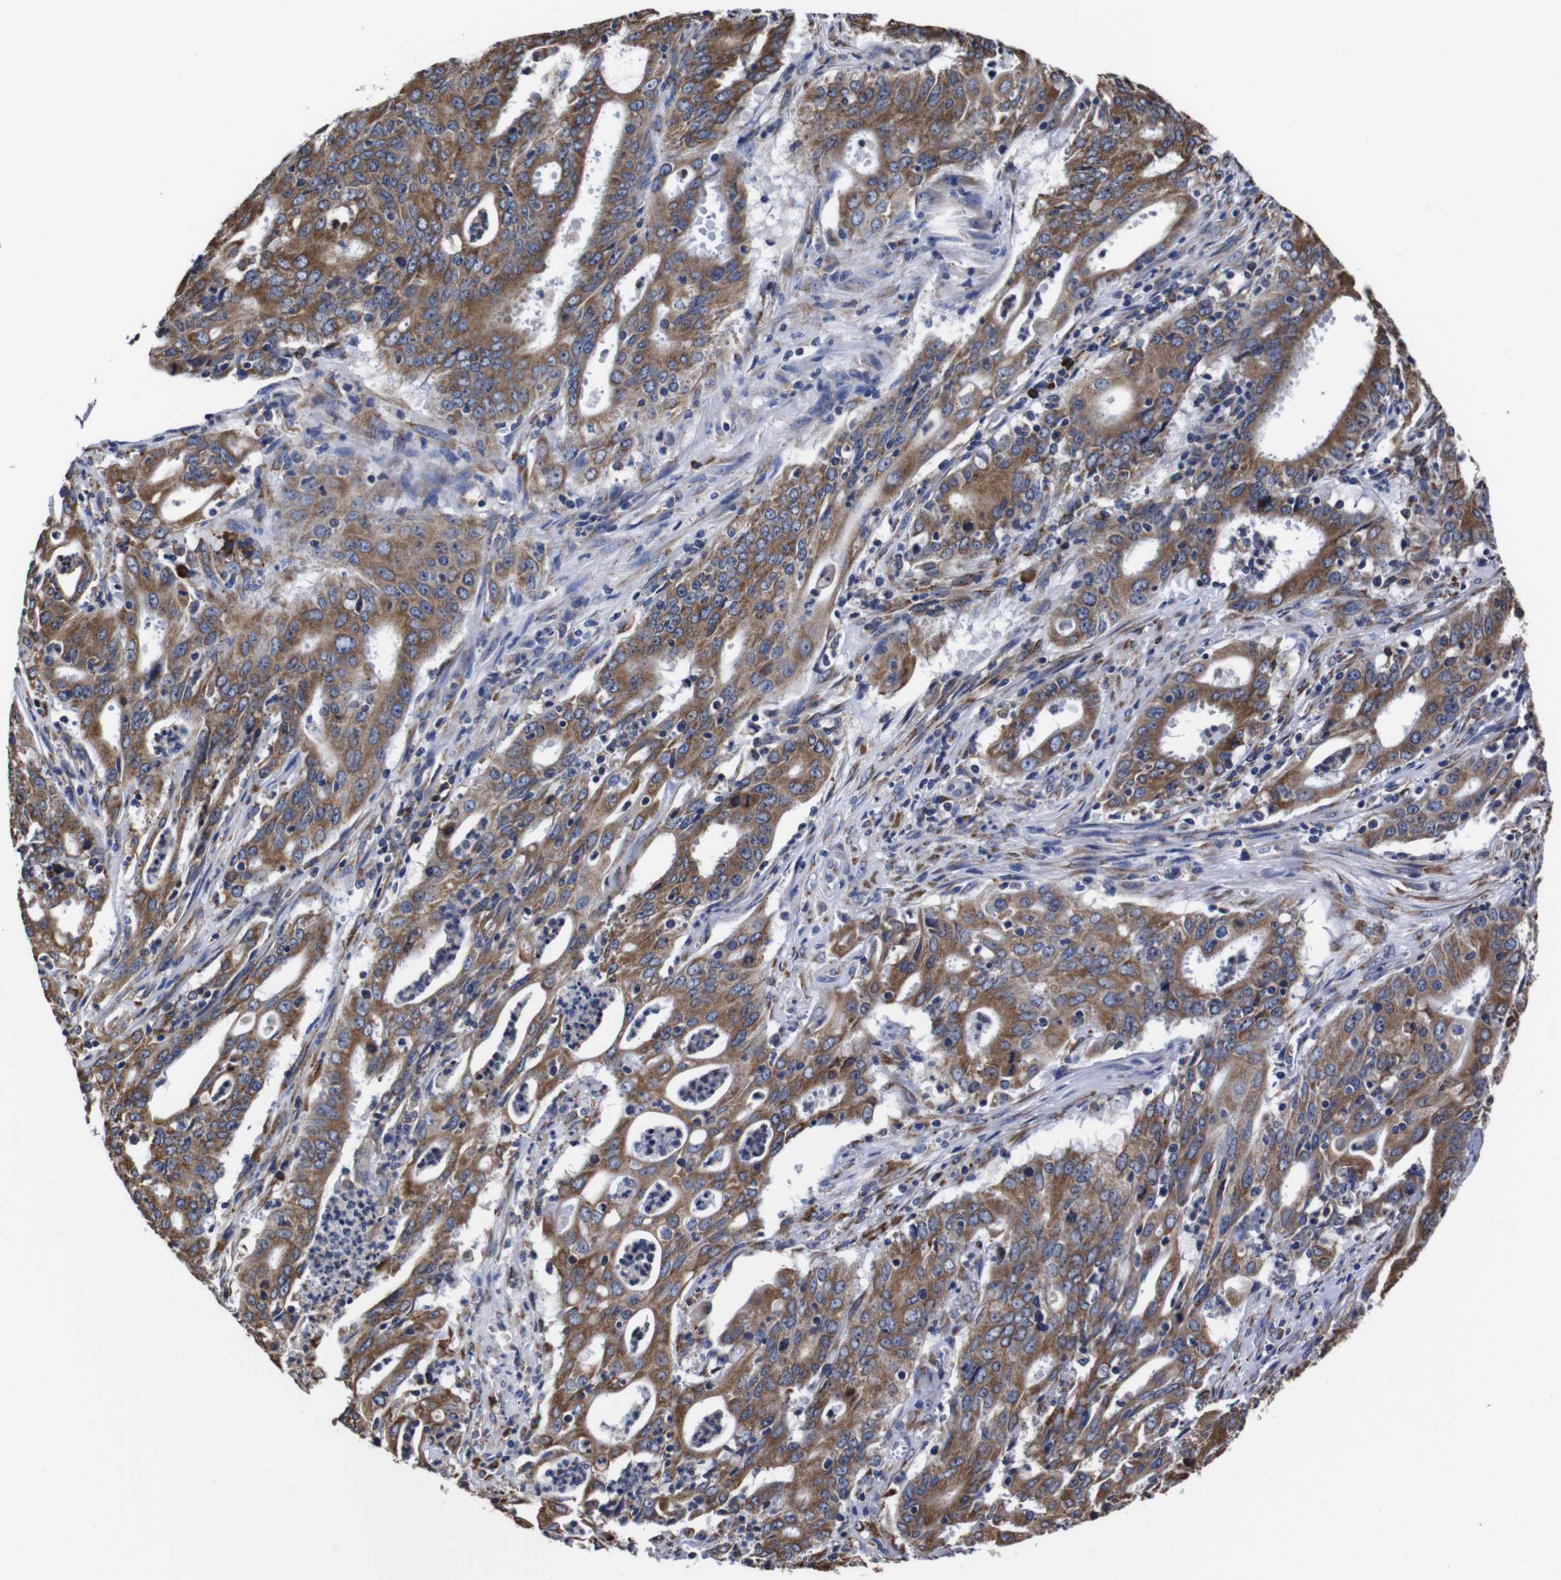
{"staining": {"intensity": "moderate", "quantity": ">75%", "location": "cytoplasmic/membranous"}, "tissue": "cervical cancer", "cell_type": "Tumor cells", "image_type": "cancer", "snomed": [{"axis": "morphology", "description": "Adenocarcinoma, NOS"}, {"axis": "topography", "description": "Cervix"}], "caption": "A photomicrograph of adenocarcinoma (cervical) stained for a protein reveals moderate cytoplasmic/membranous brown staining in tumor cells.", "gene": "PPIB", "patient": {"sex": "female", "age": 44}}